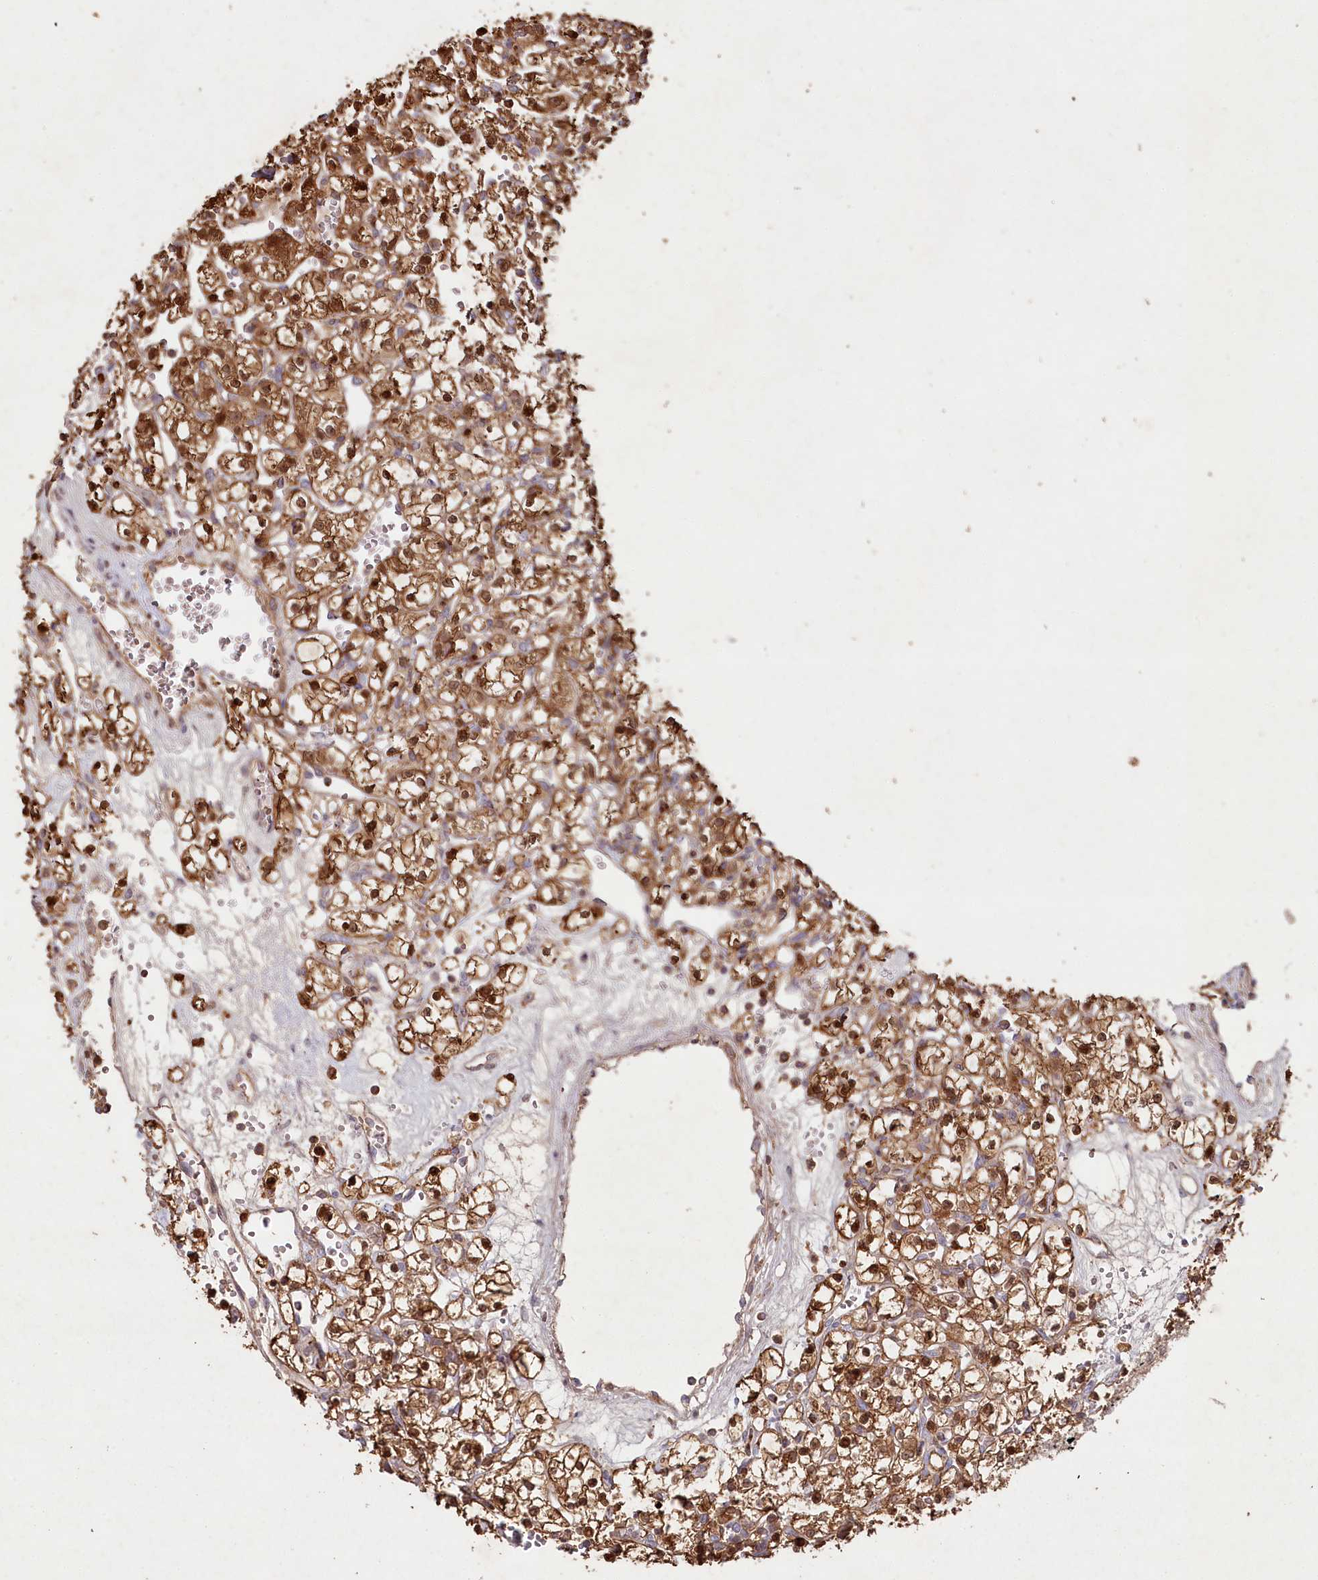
{"staining": {"intensity": "moderate", "quantity": ">75%", "location": "cytoplasmic/membranous,nuclear"}, "tissue": "renal cancer", "cell_type": "Tumor cells", "image_type": "cancer", "snomed": [{"axis": "morphology", "description": "Adenocarcinoma, NOS"}, {"axis": "topography", "description": "Kidney"}], "caption": "Tumor cells display medium levels of moderate cytoplasmic/membranous and nuclear expression in about >75% of cells in human renal cancer (adenocarcinoma). The staining is performed using DAB (3,3'-diaminobenzidine) brown chromogen to label protein expression. The nuclei are counter-stained blue using hematoxylin.", "gene": "HAL", "patient": {"sex": "female", "age": 59}}